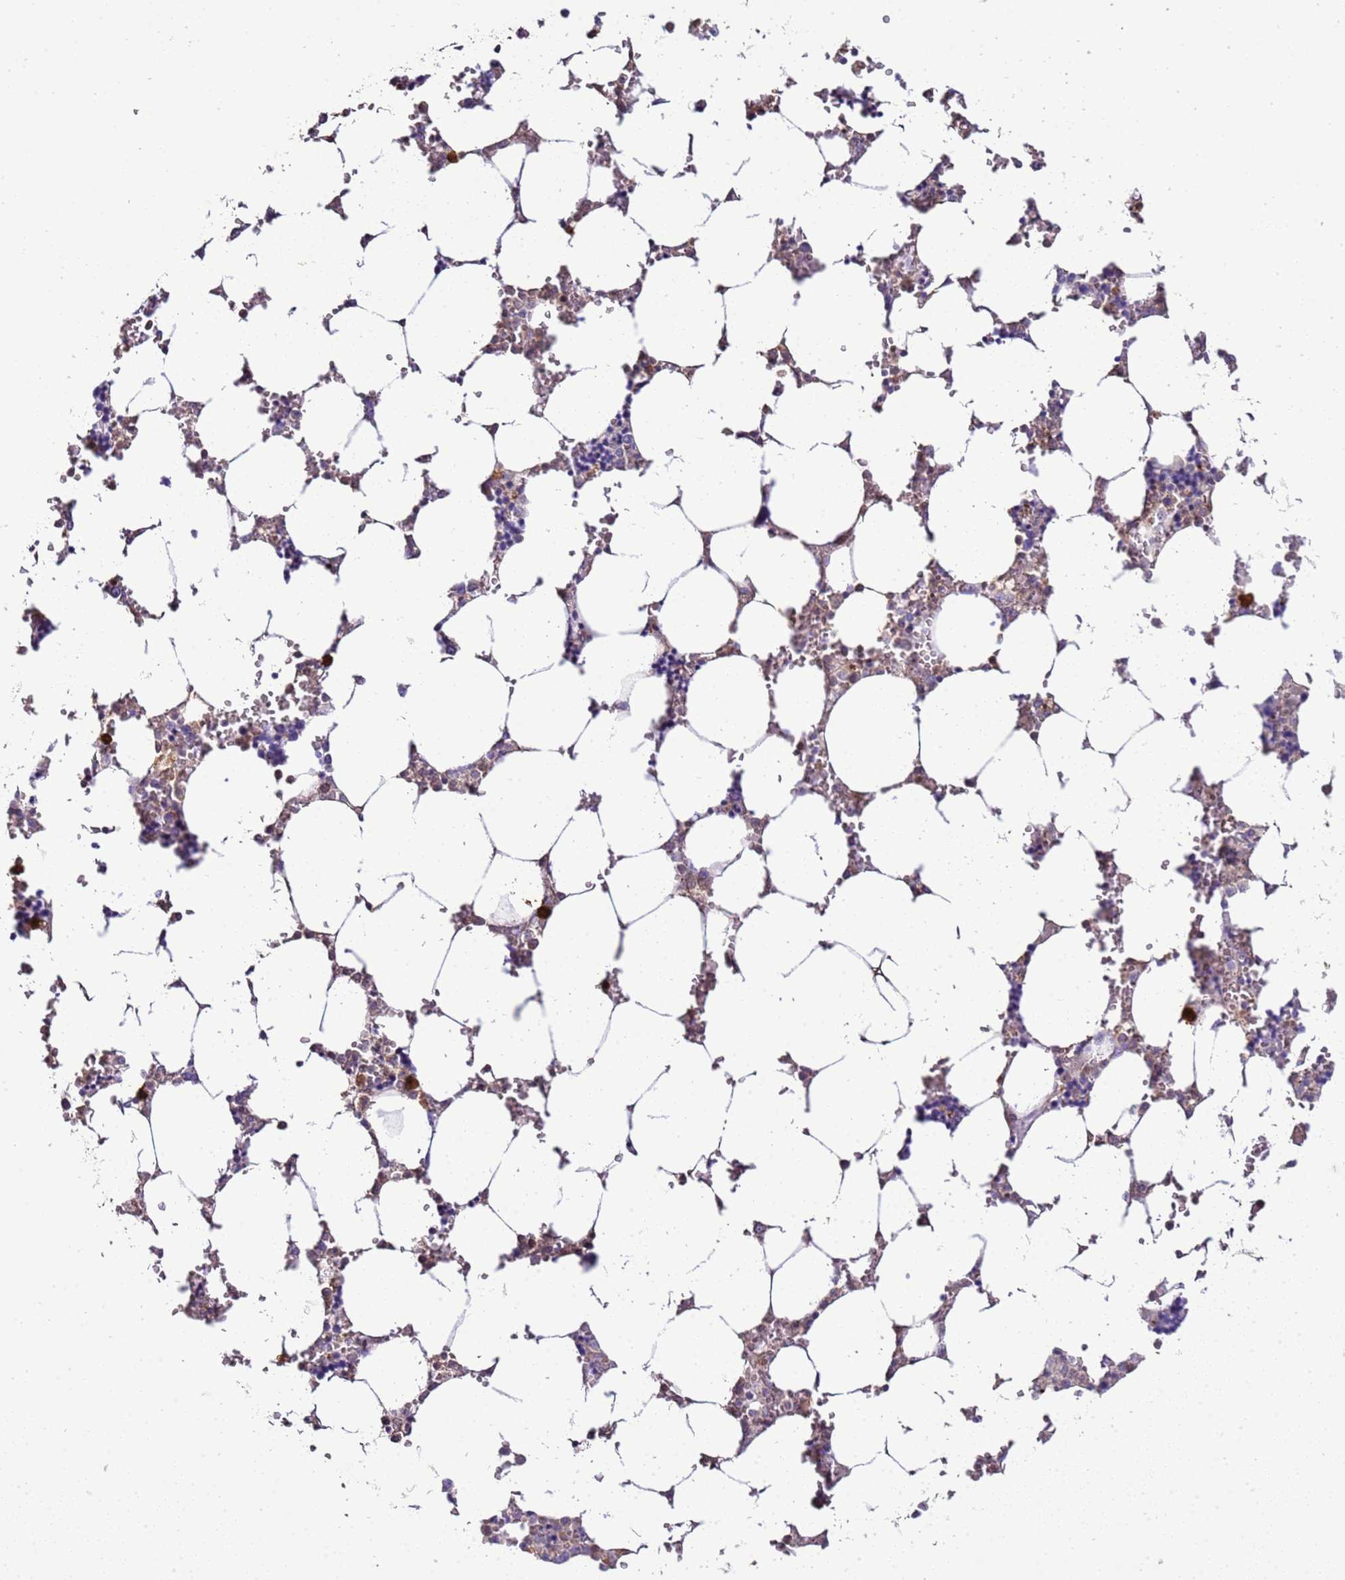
{"staining": {"intensity": "moderate", "quantity": "<25%", "location": "cytoplasmic/membranous"}, "tissue": "bone marrow", "cell_type": "Hematopoietic cells", "image_type": "normal", "snomed": [{"axis": "morphology", "description": "Normal tissue, NOS"}, {"axis": "topography", "description": "Bone marrow"}], "caption": "Immunohistochemistry (IHC) micrograph of normal human bone marrow stained for a protein (brown), which reveals low levels of moderate cytoplasmic/membranous expression in approximately <25% of hematopoietic cells.", "gene": "IL2RG", "patient": {"sex": "male", "age": 64}}